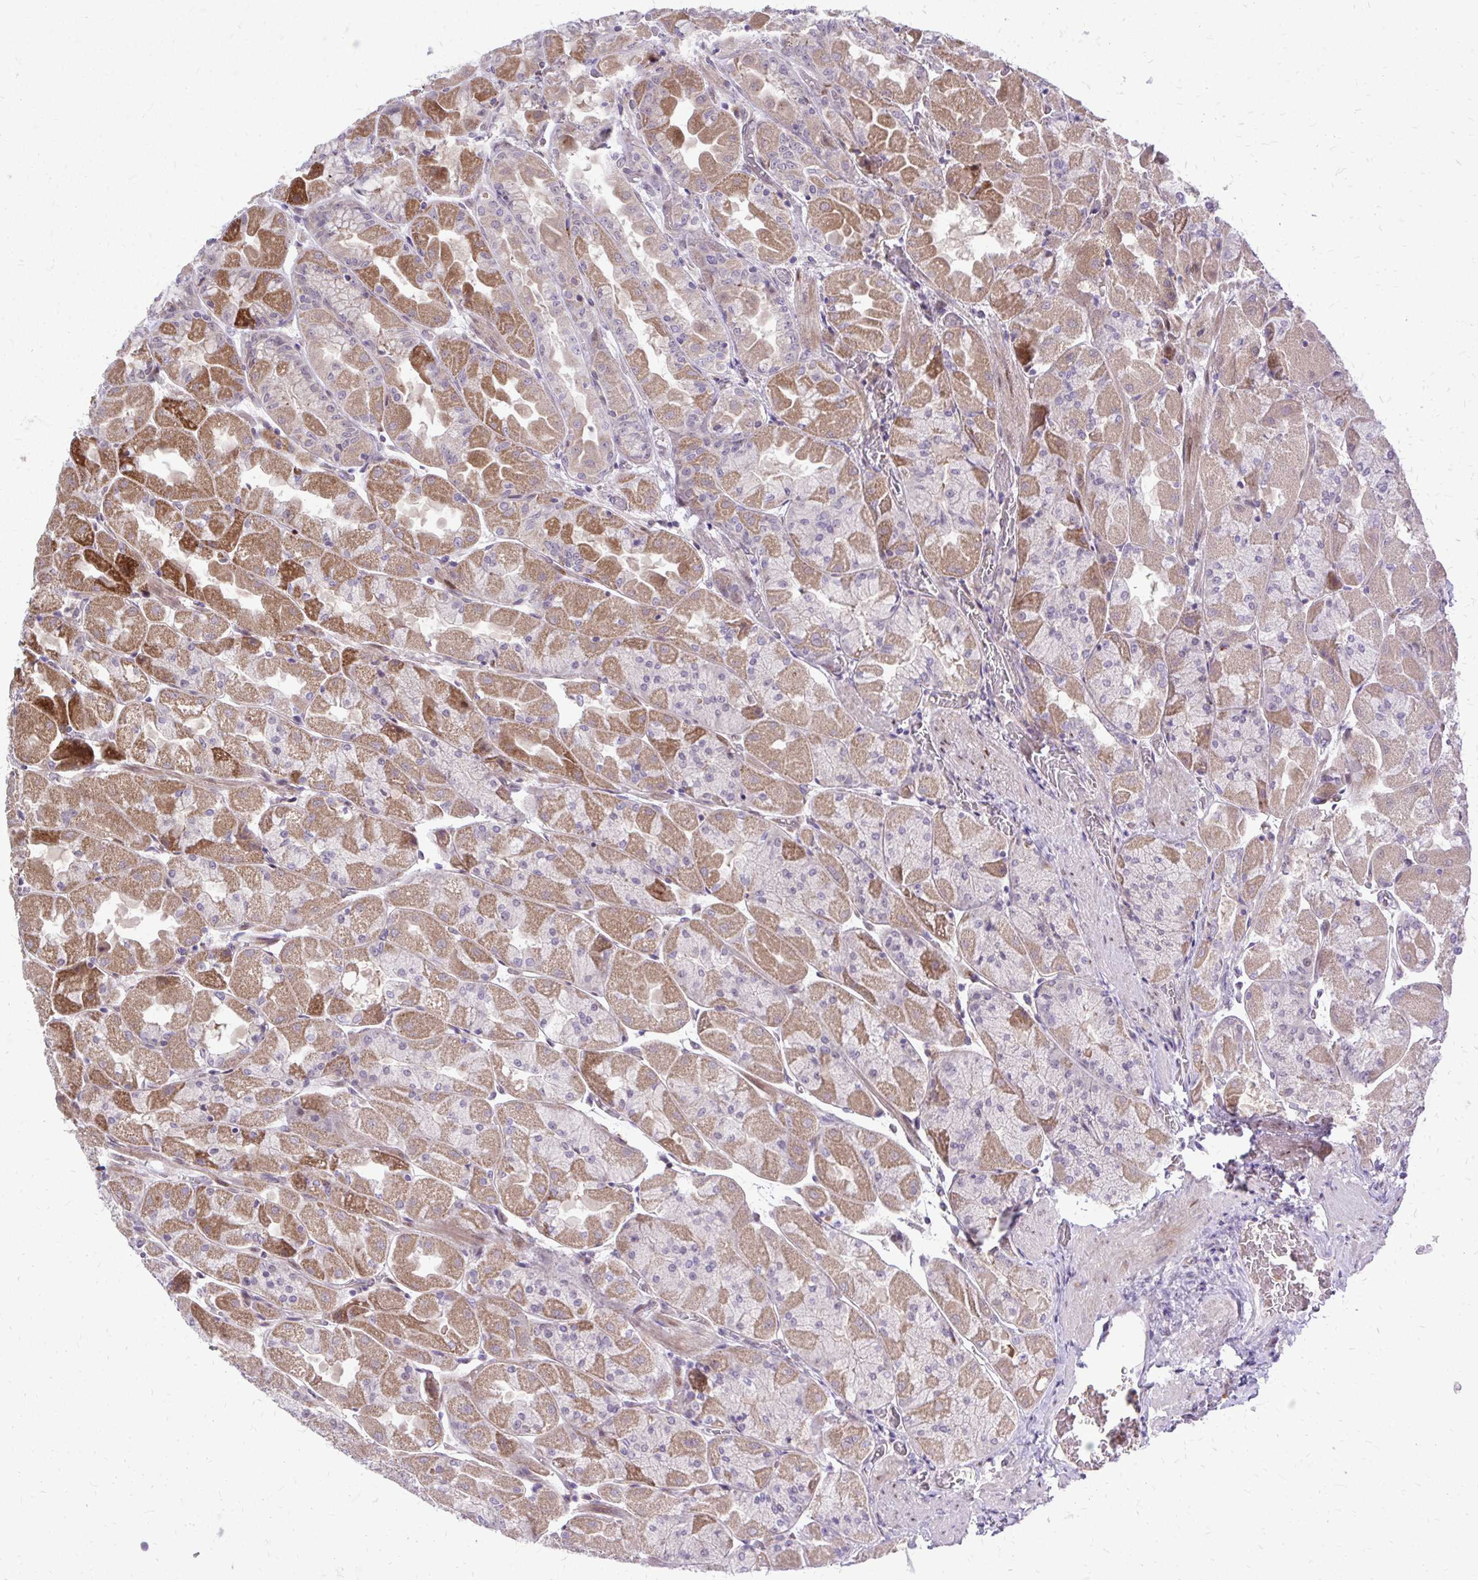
{"staining": {"intensity": "moderate", "quantity": ">75%", "location": "cytoplasmic/membranous,nuclear"}, "tissue": "stomach", "cell_type": "Glandular cells", "image_type": "normal", "snomed": [{"axis": "morphology", "description": "Normal tissue, NOS"}, {"axis": "topography", "description": "Stomach"}], "caption": "Immunohistochemistry (IHC) histopathology image of unremarkable stomach stained for a protein (brown), which displays medium levels of moderate cytoplasmic/membranous,nuclear staining in approximately >75% of glandular cells.", "gene": "PPDPFL", "patient": {"sex": "female", "age": 61}}